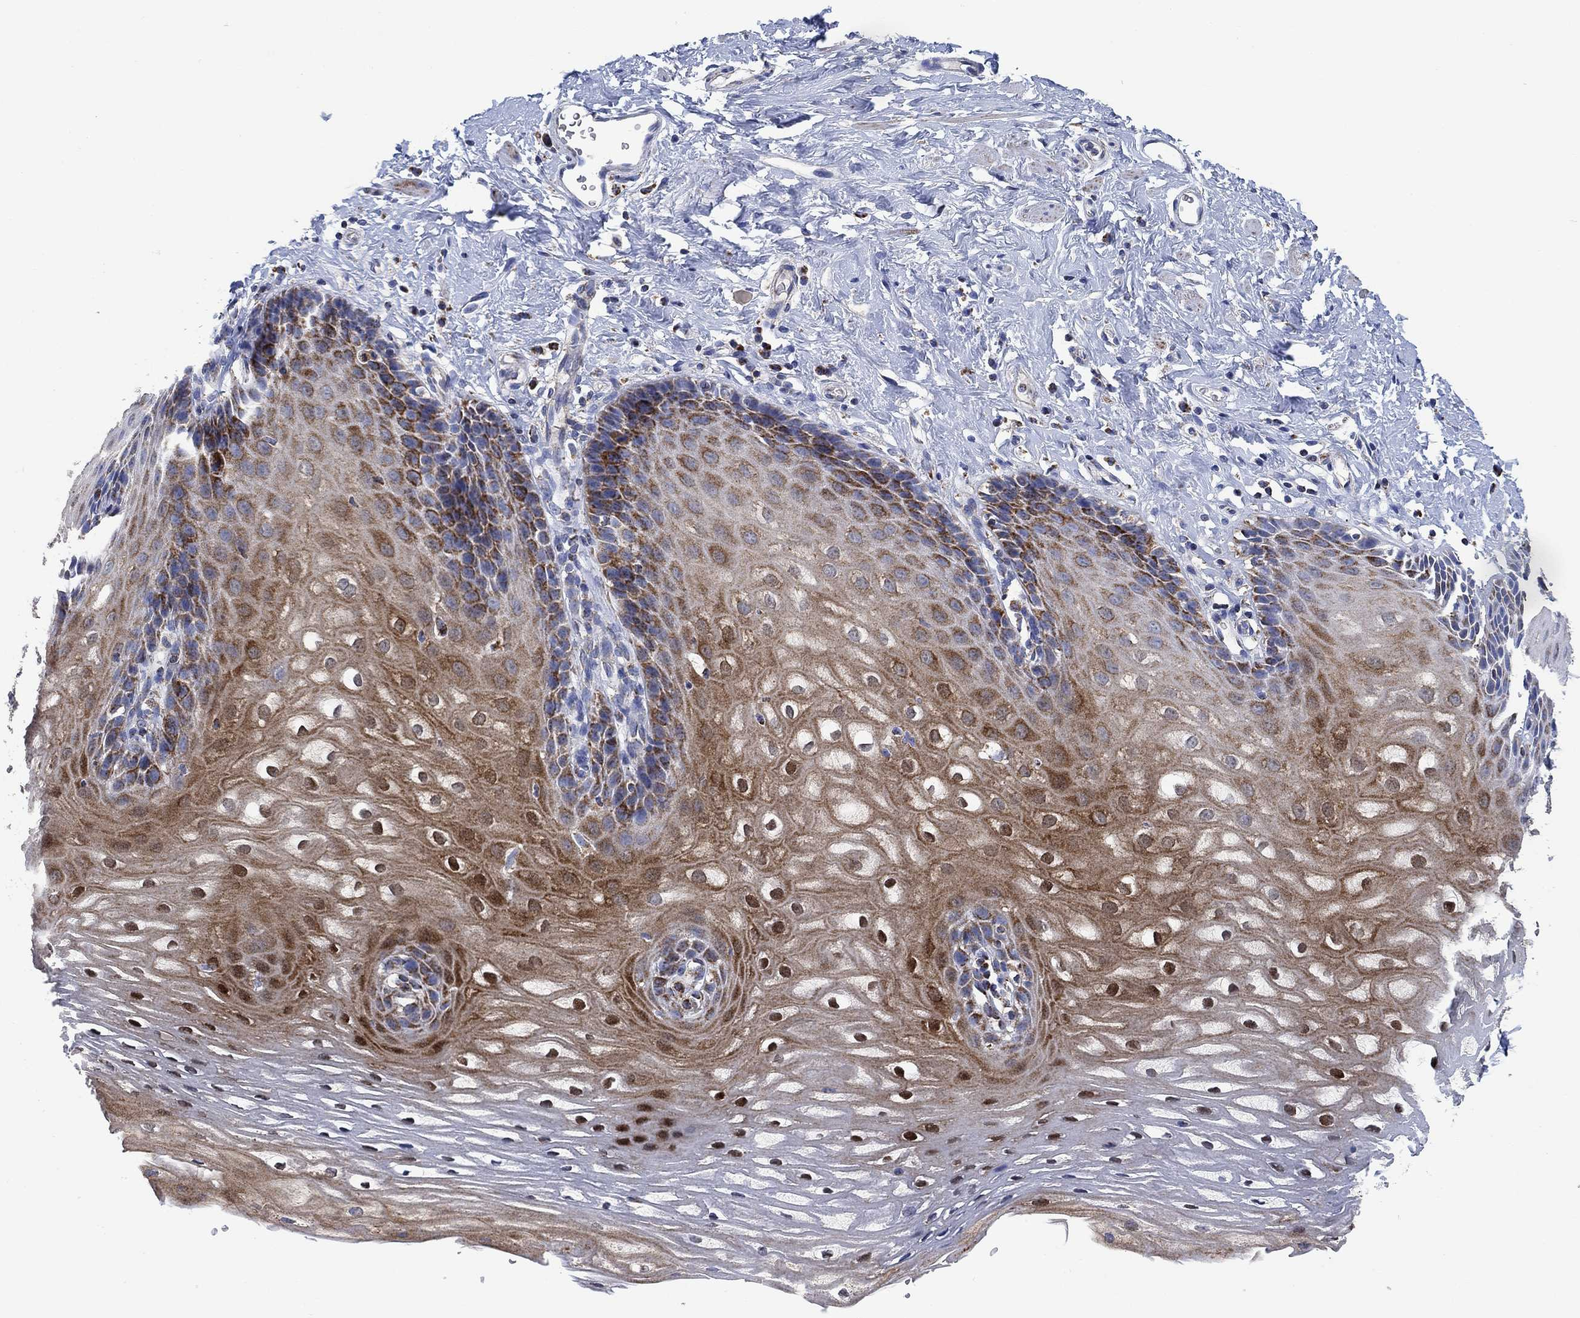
{"staining": {"intensity": "moderate", "quantity": "25%-75%", "location": "cytoplasmic/membranous,nuclear"}, "tissue": "esophagus", "cell_type": "Squamous epithelial cells", "image_type": "normal", "snomed": [{"axis": "morphology", "description": "Normal tissue, NOS"}, {"axis": "topography", "description": "Esophagus"}], "caption": "Immunohistochemical staining of benign esophagus demonstrates medium levels of moderate cytoplasmic/membranous,nuclear staining in about 25%-75% of squamous epithelial cells.", "gene": "NDUFS3", "patient": {"sex": "male", "age": 64}}